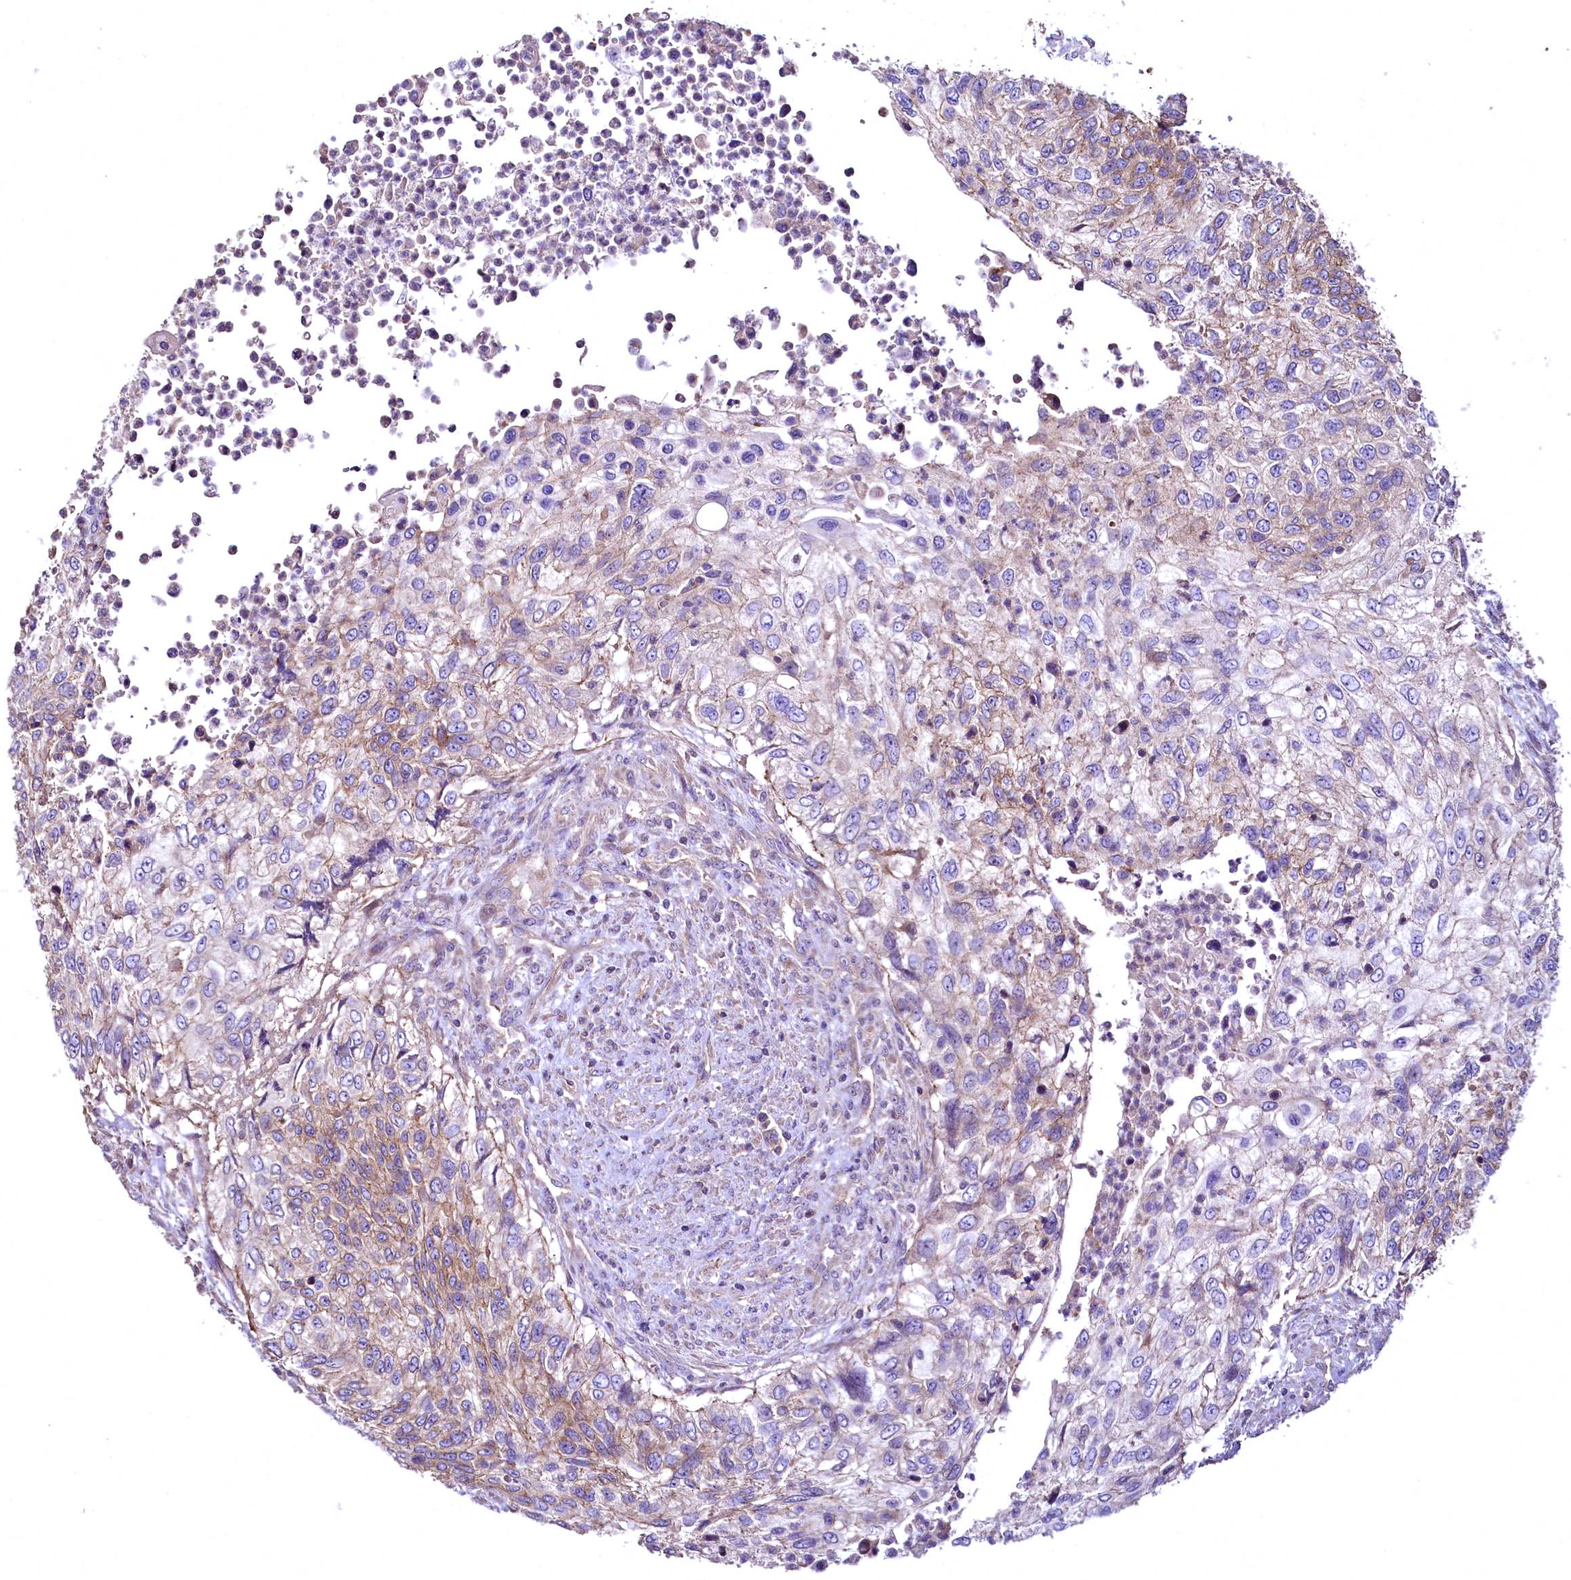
{"staining": {"intensity": "moderate", "quantity": "<25%", "location": "cytoplasmic/membranous"}, "tissue": "urothelial cancer", "cell_type": "Tumor cells", "image_type": "cancer", "snomed": [{"axis": "morphology", "description": "Urothelial carcinoma, High grade"}, {"axis": "topography", "description": "Urinary bladder"}], "caption": "Brown immunohistochemical staining in urothelial carcinoma (high-grade) shows moderate cytoplasmic/membranous positivity in approximately <25% of tumor cells.", "gene": "TBCEL", "patient": {"sex": "female", "age": 60}}